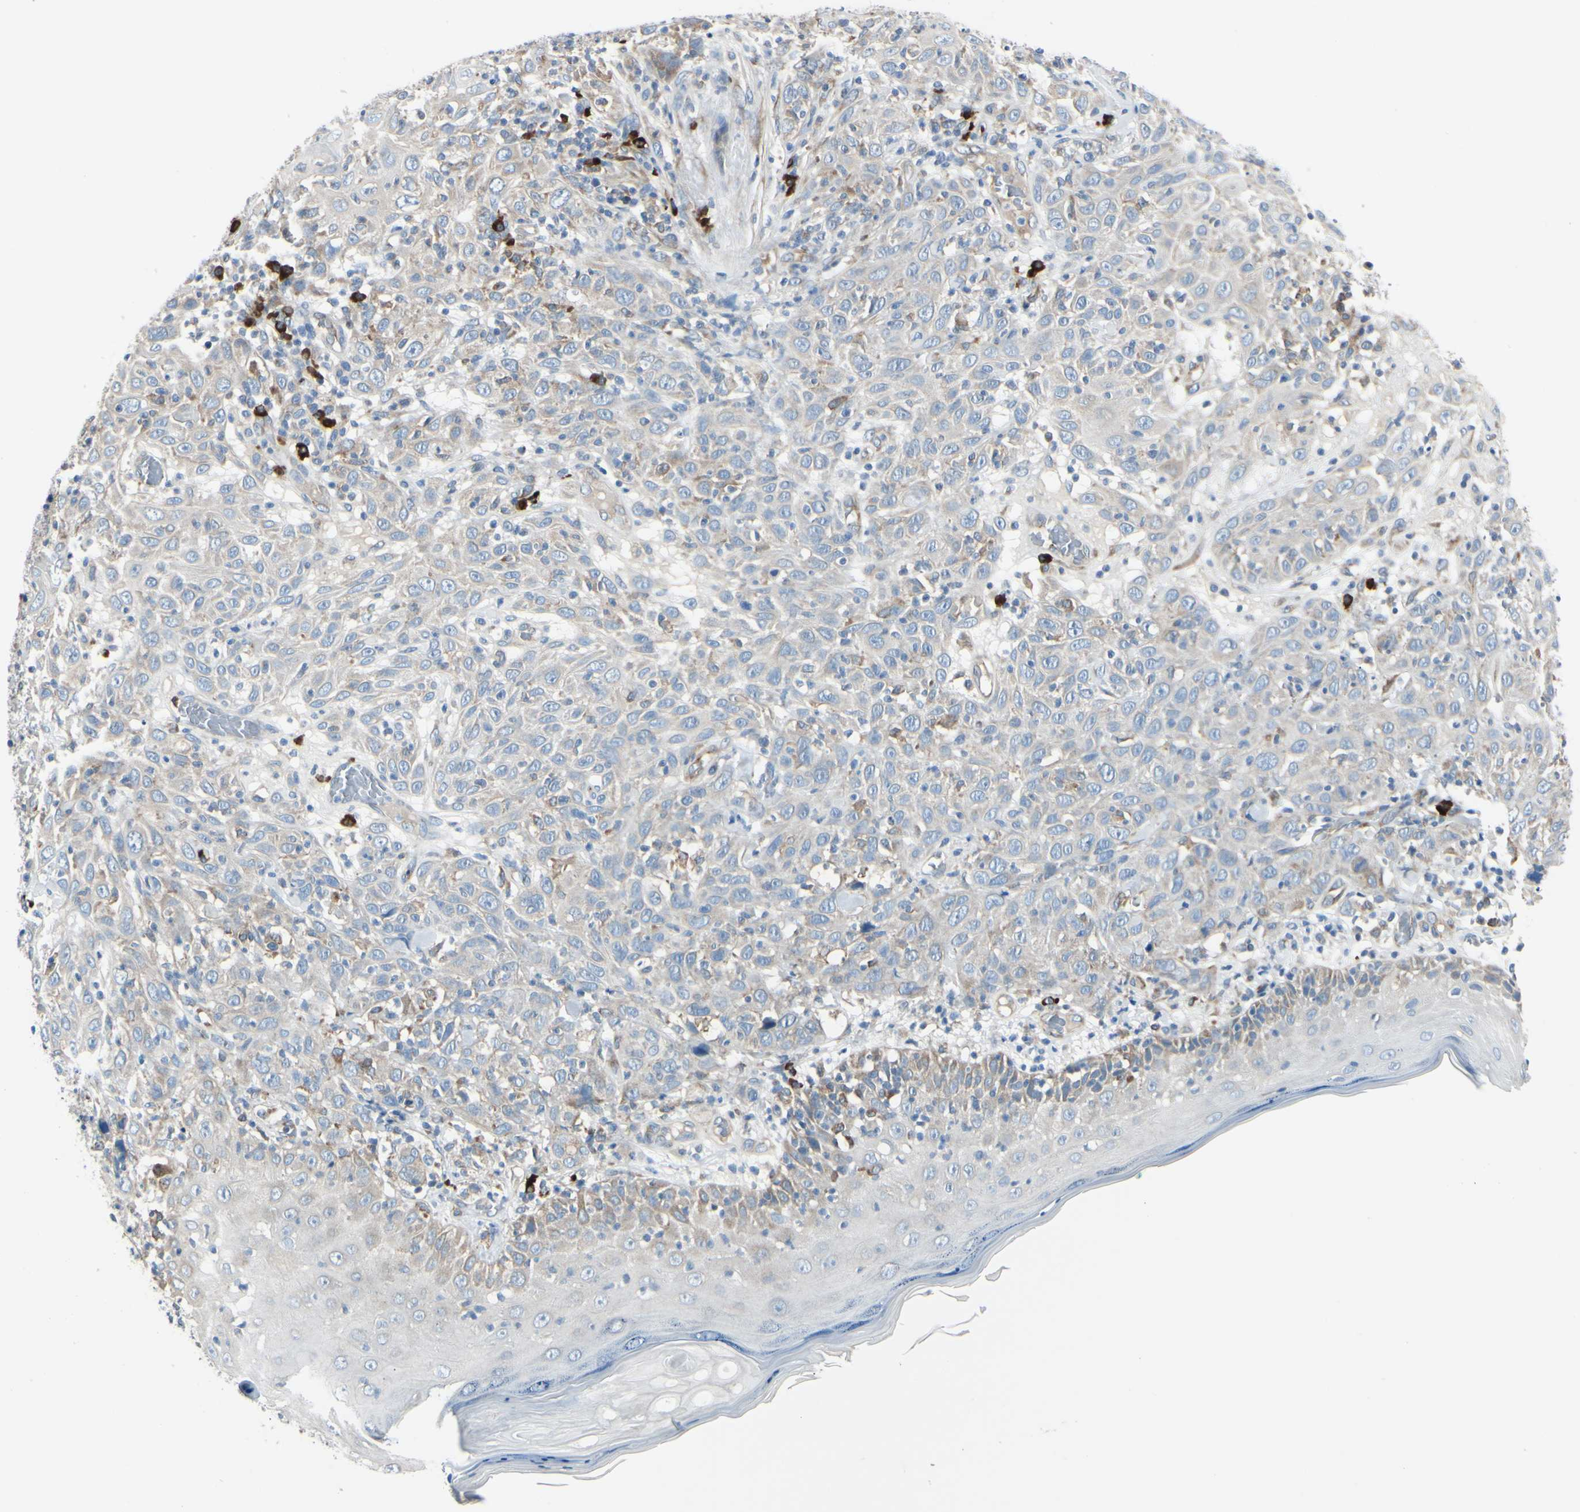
{"staining": {"intensity": "moderate", "quantity": "25%-75%", "location": "cytoplasmic/membranous"}, "tissue": "skin cancer", "cell_type": "Tumor cells", "image_type": "cancer", "snomed": [{"axis": "morphology", "description": "Squamous cell carcinoma, NOS"}, {"axis": "topography", "description": "Skin"}], "caption": "Immunohistochemical staining of squamous cell carcinoma (skin) shows medium levels of moderate cytoplasmic/membranous staining in about 25%-75% of tumor cells.", "gene": "SELENOS", "patient": {"sex": "female", "age": 88}}